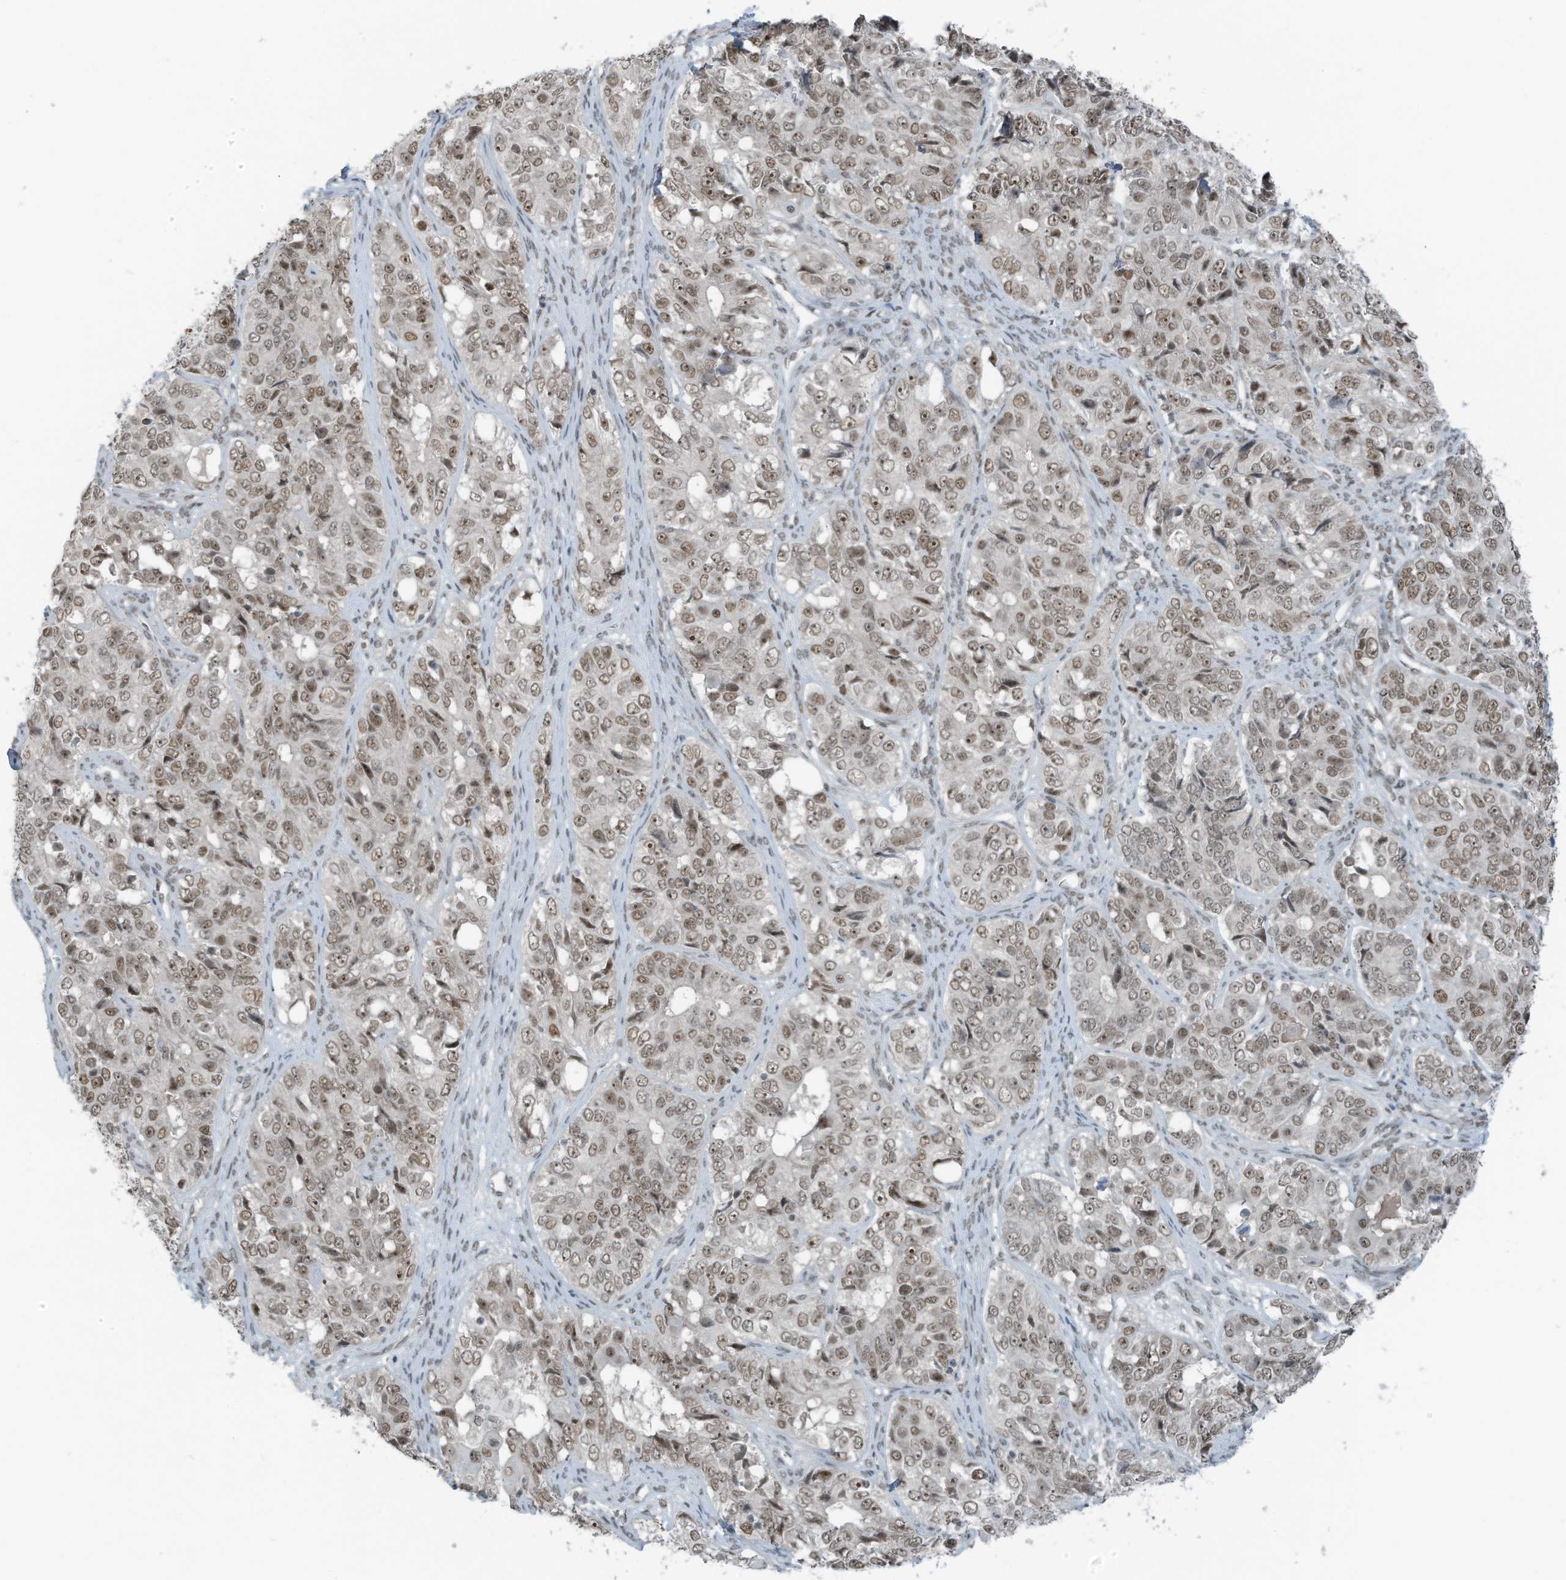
{"staining": {"intensity": "moderate", "quantity": ">75%", "location": "nuclear"}, "tissue": "ovarian cancer", "cell_type": "Tumor cells", "image_type": "cancer", "snomed": [{"axis": "morphology", "description": "Carcinoma, endometroid"}, {"axis": "topography", "description": "Ovary"}], "caption": "An IHC micrograph of neoplastic tissue is shown. Protein staining in brown labels moderate nuclear positivity in ovarian cancer (endometroid carcinoma) within tumor cells.", "gene": "WRNIP1", "patient": {"sex": "female", "age": 51}}